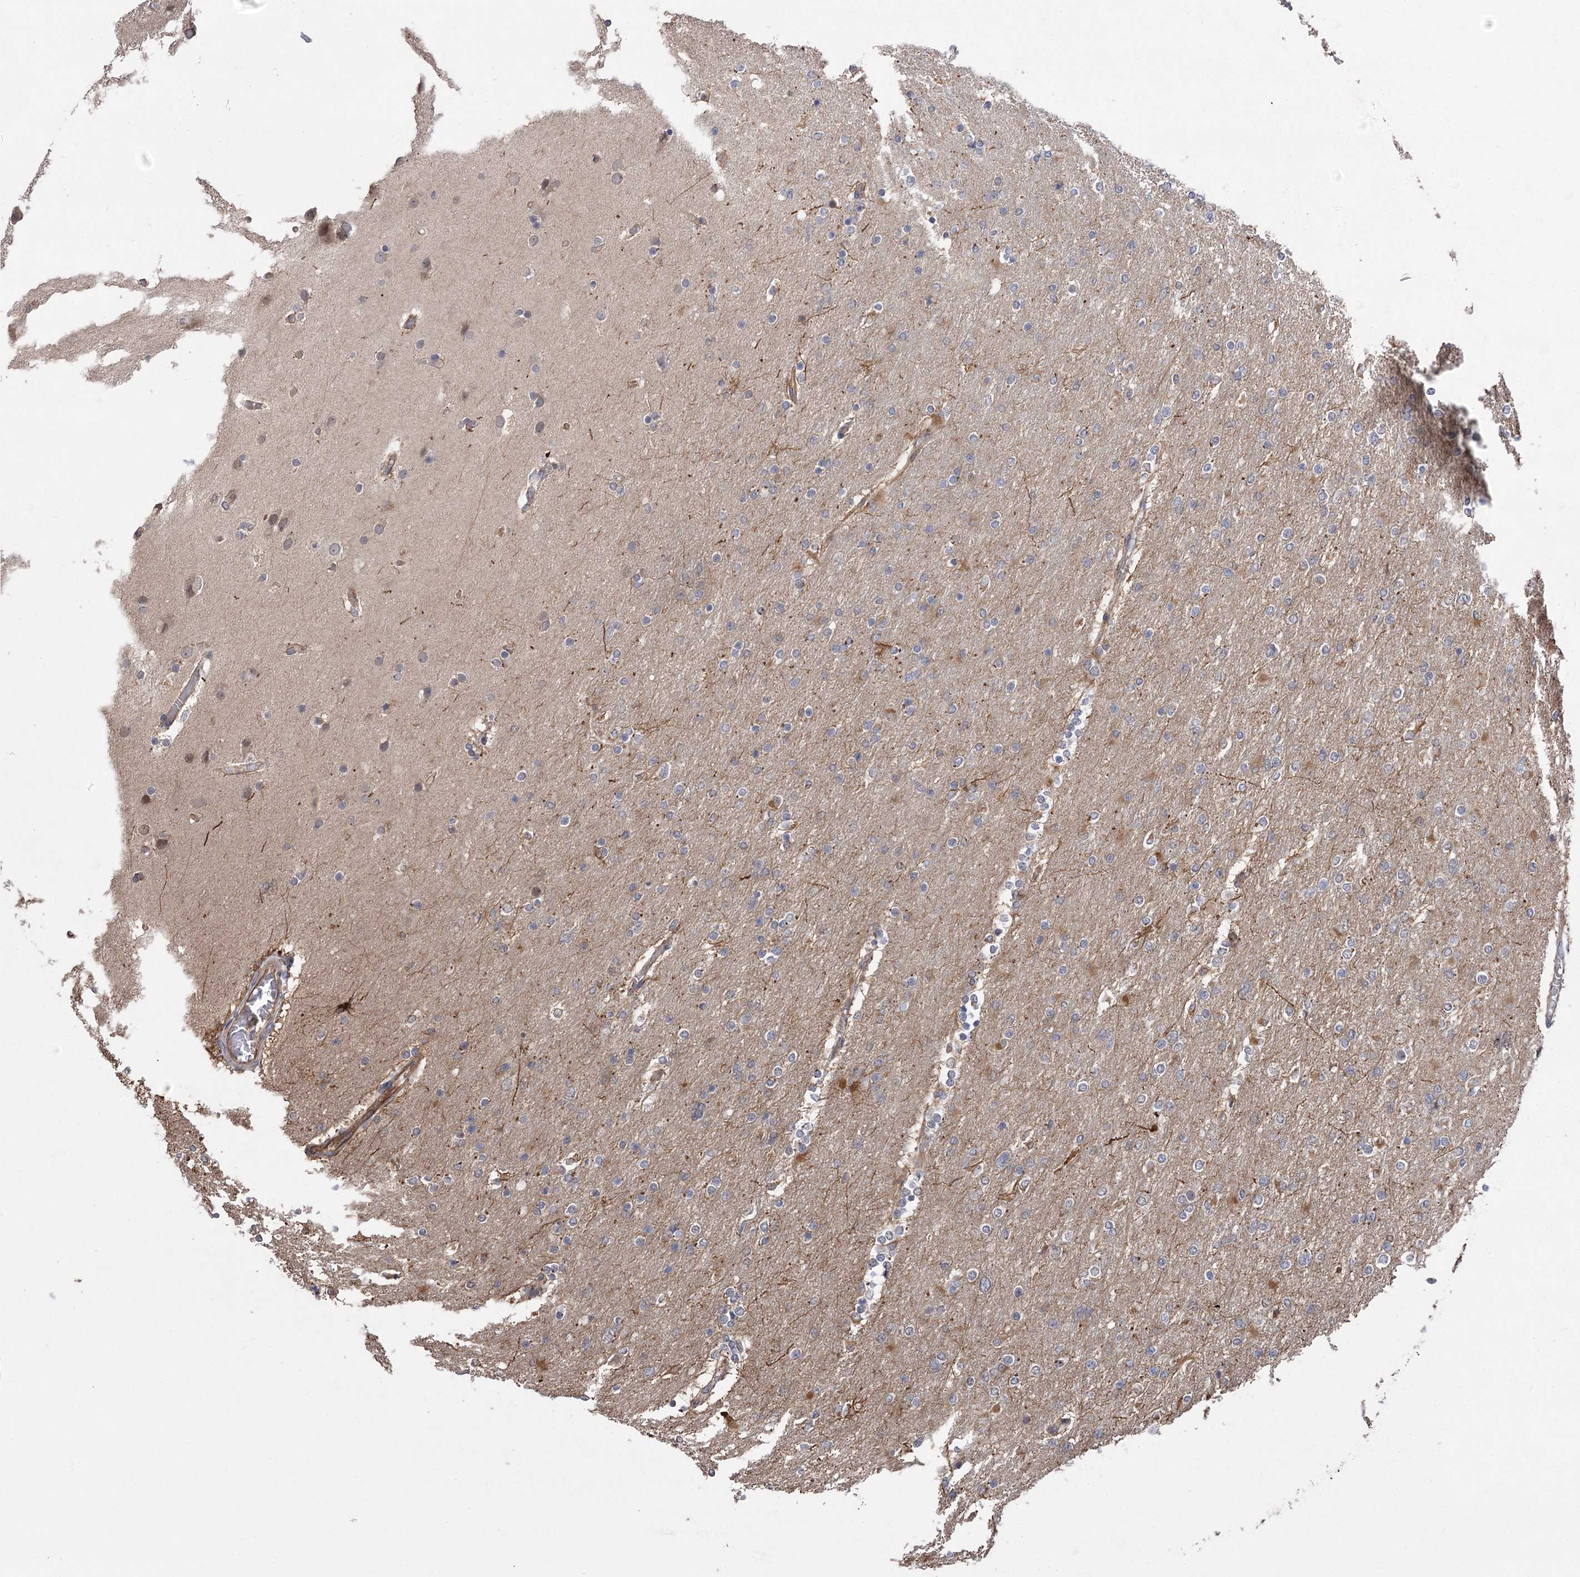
{"staining": {"intensity": "negative", "quantity": "none", "location": "none"}, "tissue": "glioma", "cell_type": "Tumor cells", "image_type": "cancer", "snomed": [{"axis": "morphology", "description": "Glioma, malignant, High grade"}, {"axis": "topography", "description": "Cerebral cortex"}], "caption": "The photomicrograph reveals no significant positivity in tumor cells of glioma.", "gene": "RWDD4", "patient": {"sex": "female", "age": 36}}